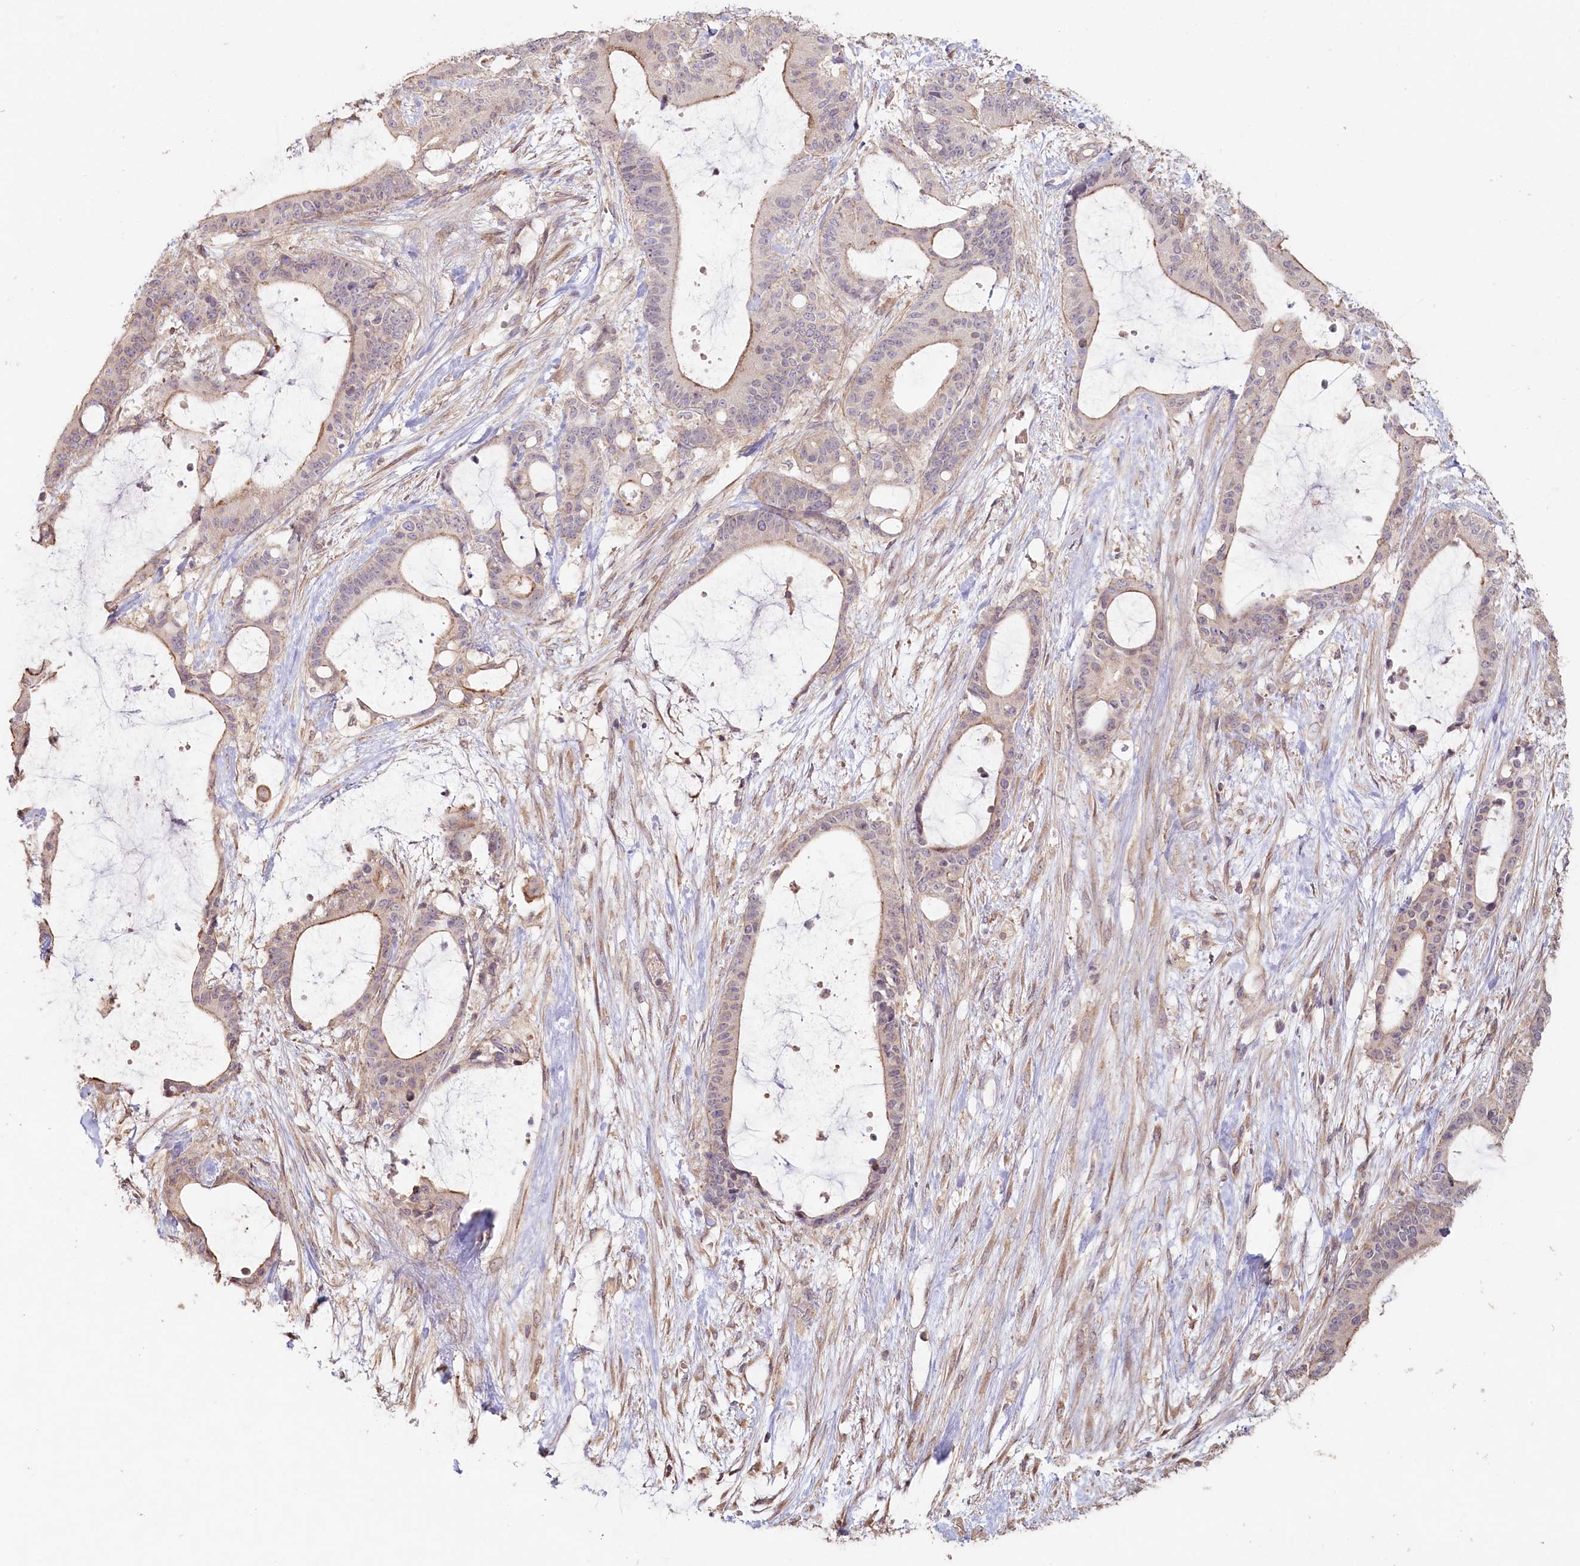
{"staining": {"intensity": "moderate", "quantity": "<25%", "location": "cytoplasmic/membranous"}, "tissue": "liver cancer", "cell_type": "Tumor cells", "image_type": "cancer", "snomed": [{"axis": "morphology", "description": "Normal tissue, NOS"}, {"axis": "morphology", "description": "Cholangiocarcinoma"}, {"axis": "topography", "description": "Liver"}, {"axis": "topography", "description": "Peripheral nerve tissue"}], "caption": "The immunohistochemical stain highlights moderate cytoplasmic/membranous expression in tumor cells of liver cancer (cholangiocarcinoma) tissue.", "gene": "TCHP", "patient": {"sex": "female", "age": 73}}